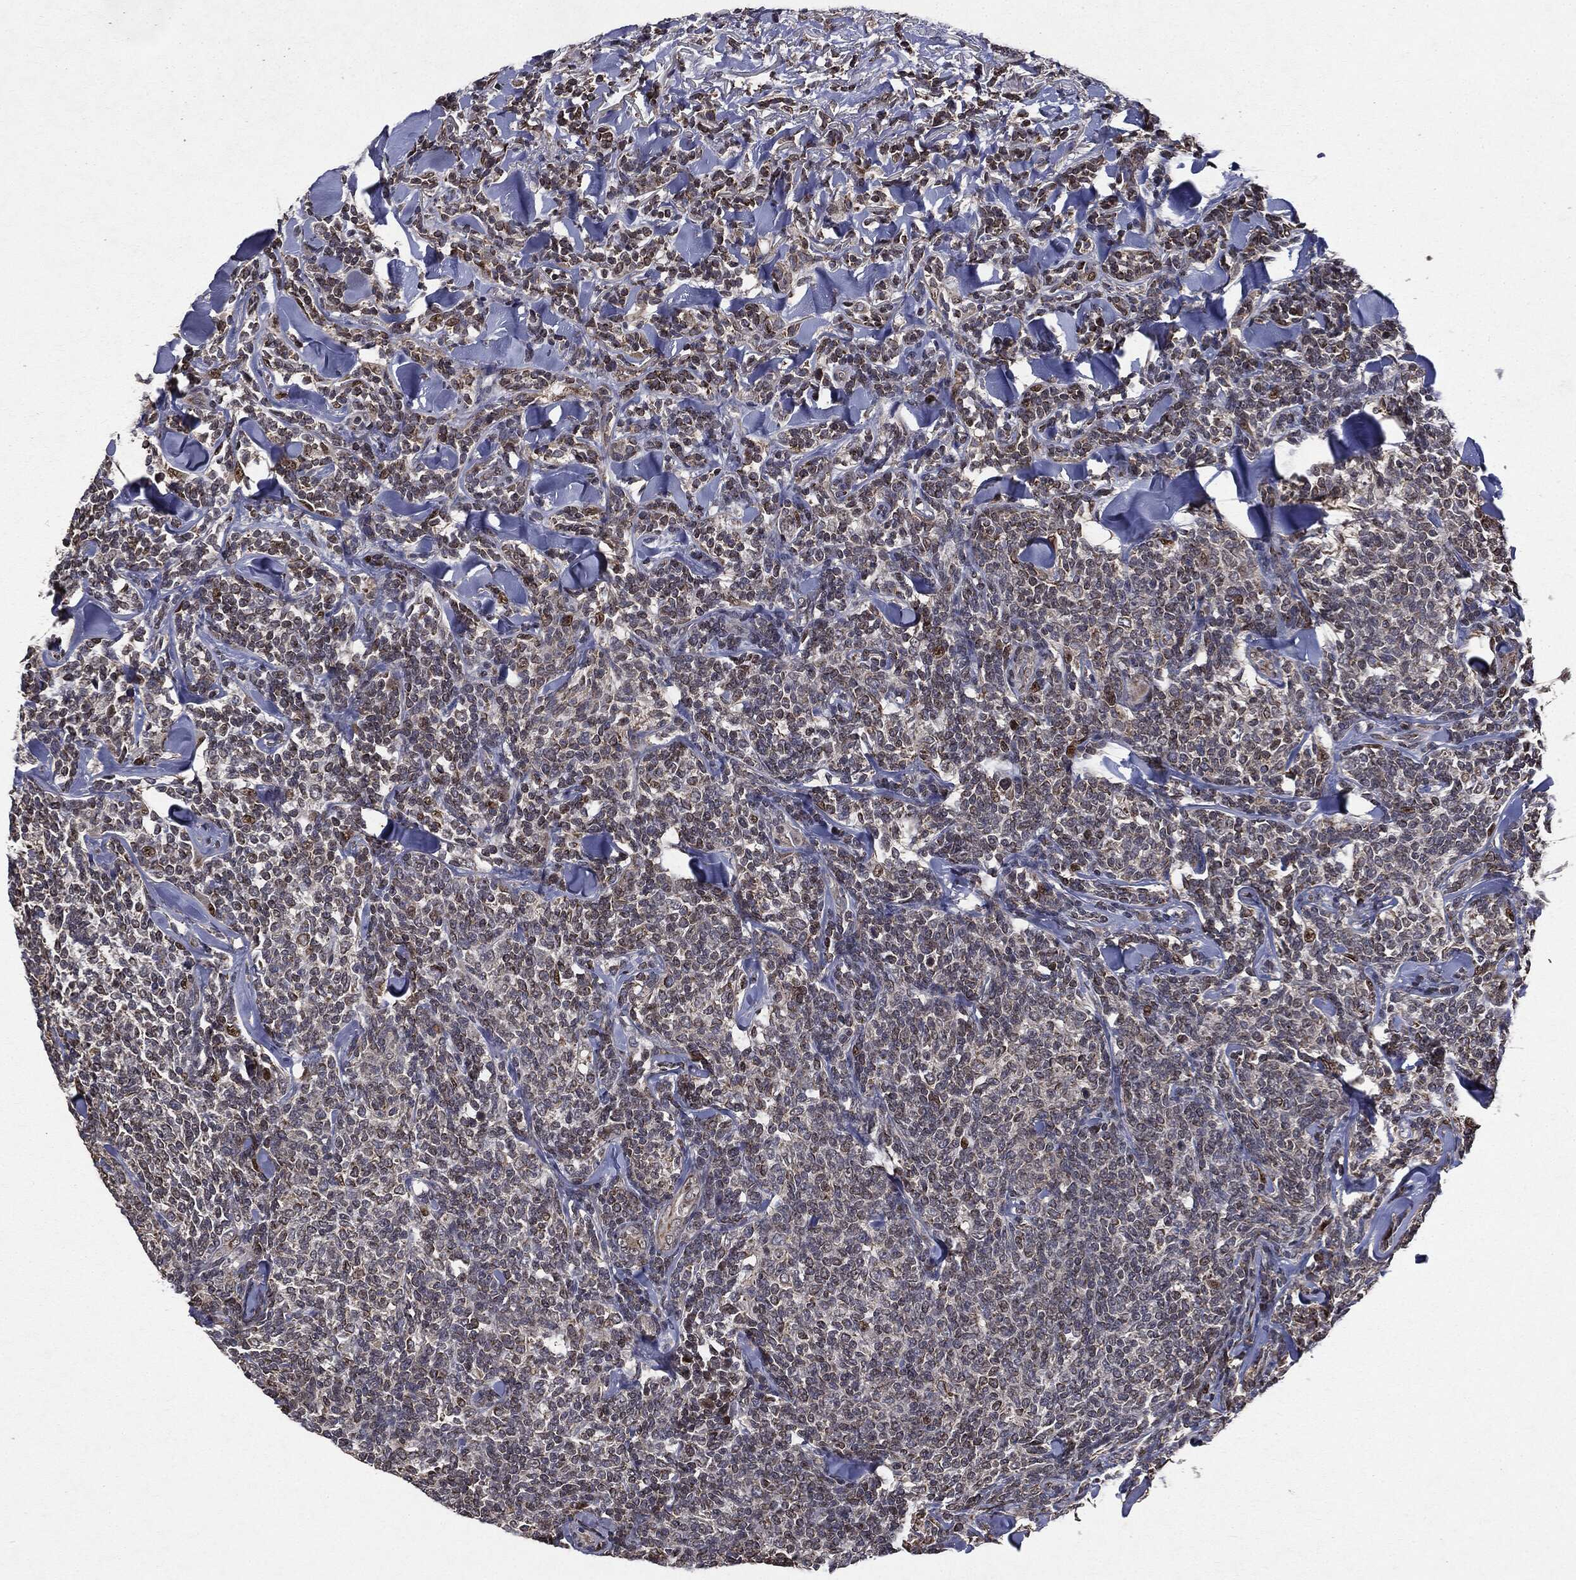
{"staining": {"intensity": "negative", "quantity": "none", "location": "none"}, "tissue": "lymphoma", "cell_type": "Tumor cells", "image_type": "cancer", "snomed": [{"axis": "morphology", "description": "Malignant lymphoma, non-Hodgkin's type, Low grade"}, {"axis": "topography", "description": "Lymph node"}], "caption": "Immunohistochemistry image of malignant lymphoma, non-Hodgkin's type (low-grade) stained for a protein (brown), which exhibits no expression in tumor cells.", "gene": "PLPPR2", "patient": {"sex": "female", "age": 56}}